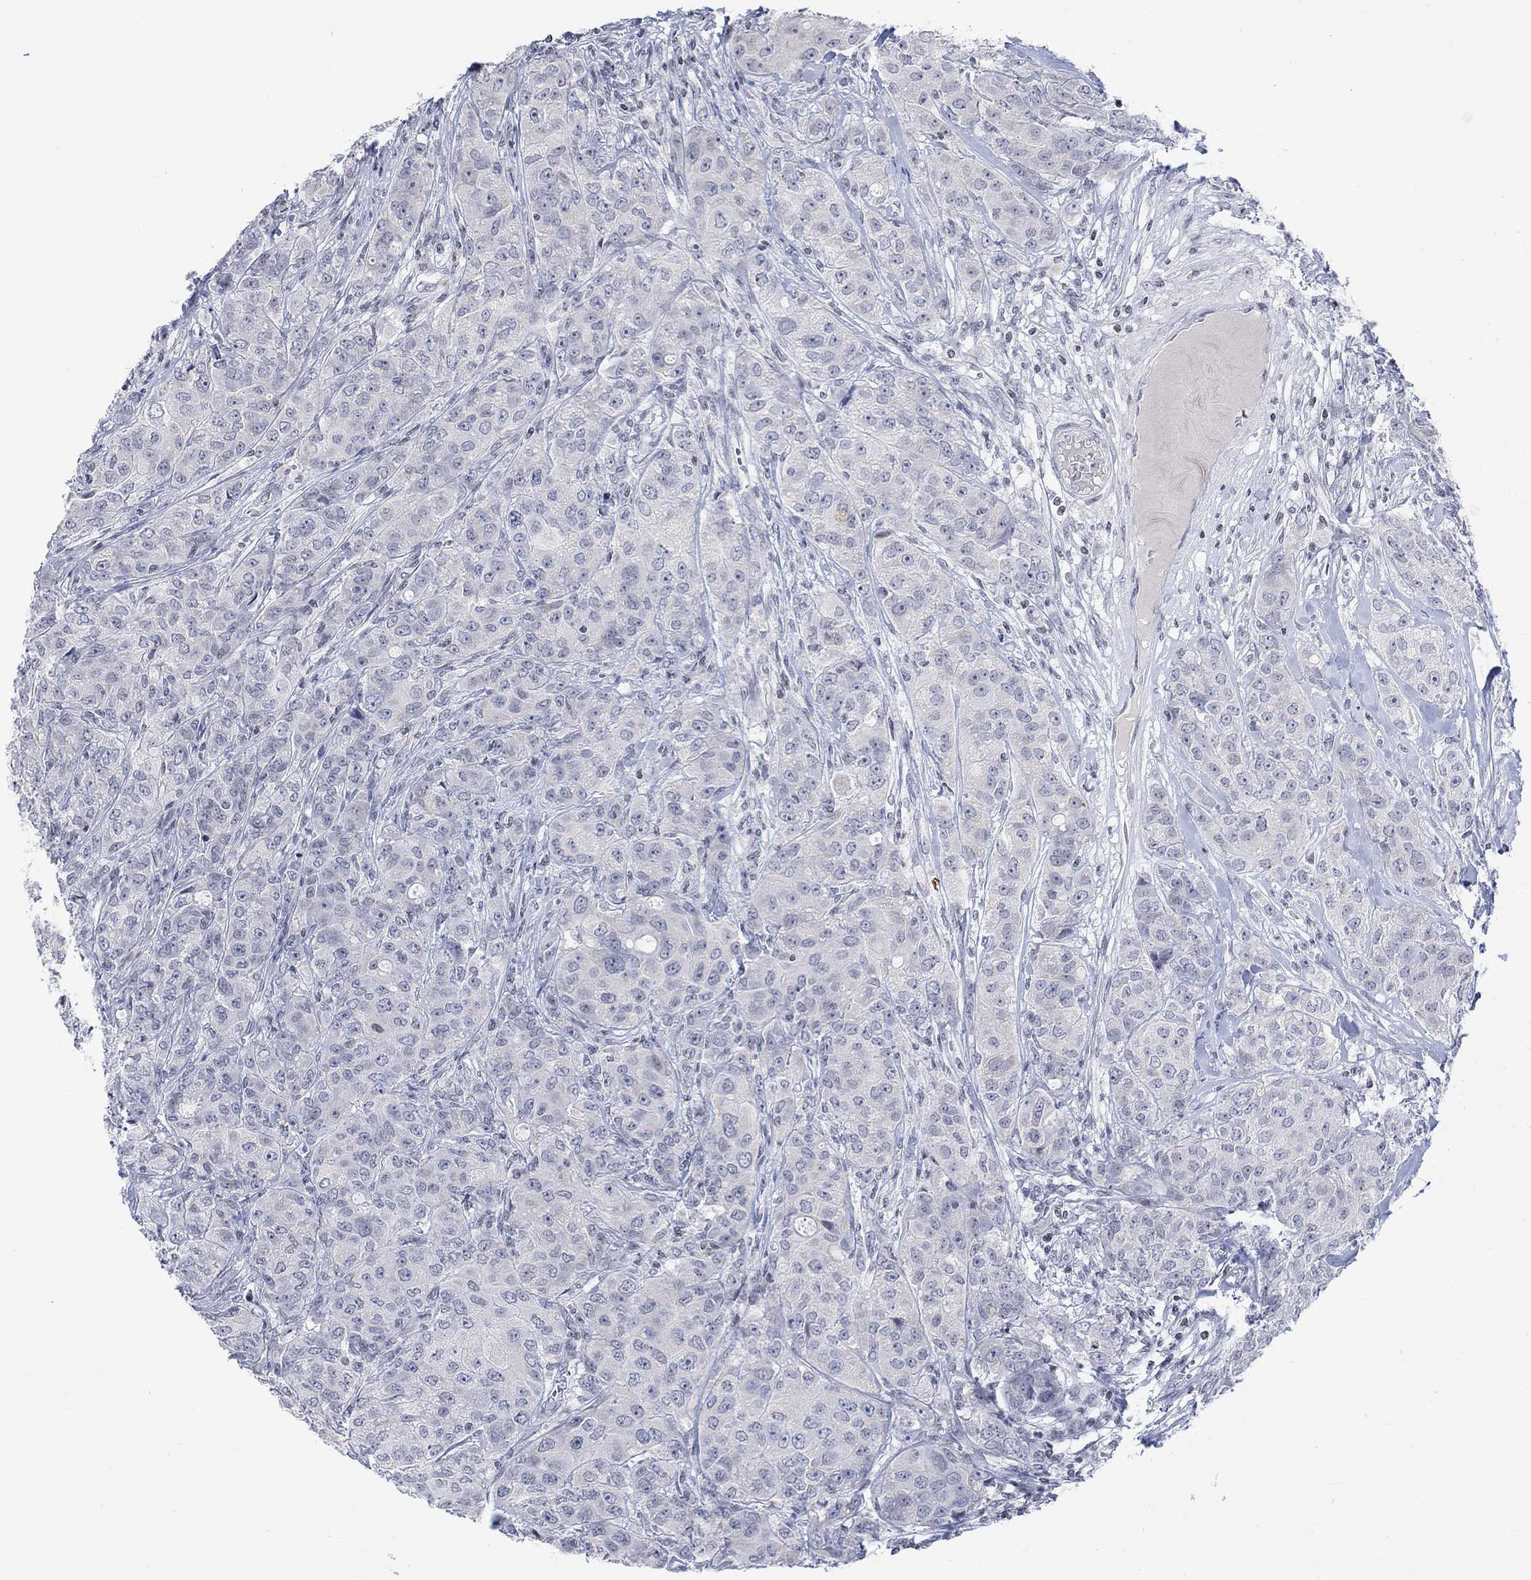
{"staining": {"intensity": "negative", "quantity": "none", "location": "none"}, "tissue": "breast cancer", "cell_type": "Tumor cells", "image_type": "cancer", "snomed": [{"axis": "morphology", "description": "Duct carcinoma"}, {"axis": "topography", "description": "Breast"}], "caption": "DAB (3,3'-diaminobenzidine) immunohistochemical staining of breast cancer (invasive ductal carcinoma) displays no significant expression in tumor cells.", "gene": "DCX", "patient": {"sex": "female", "age": 43}}